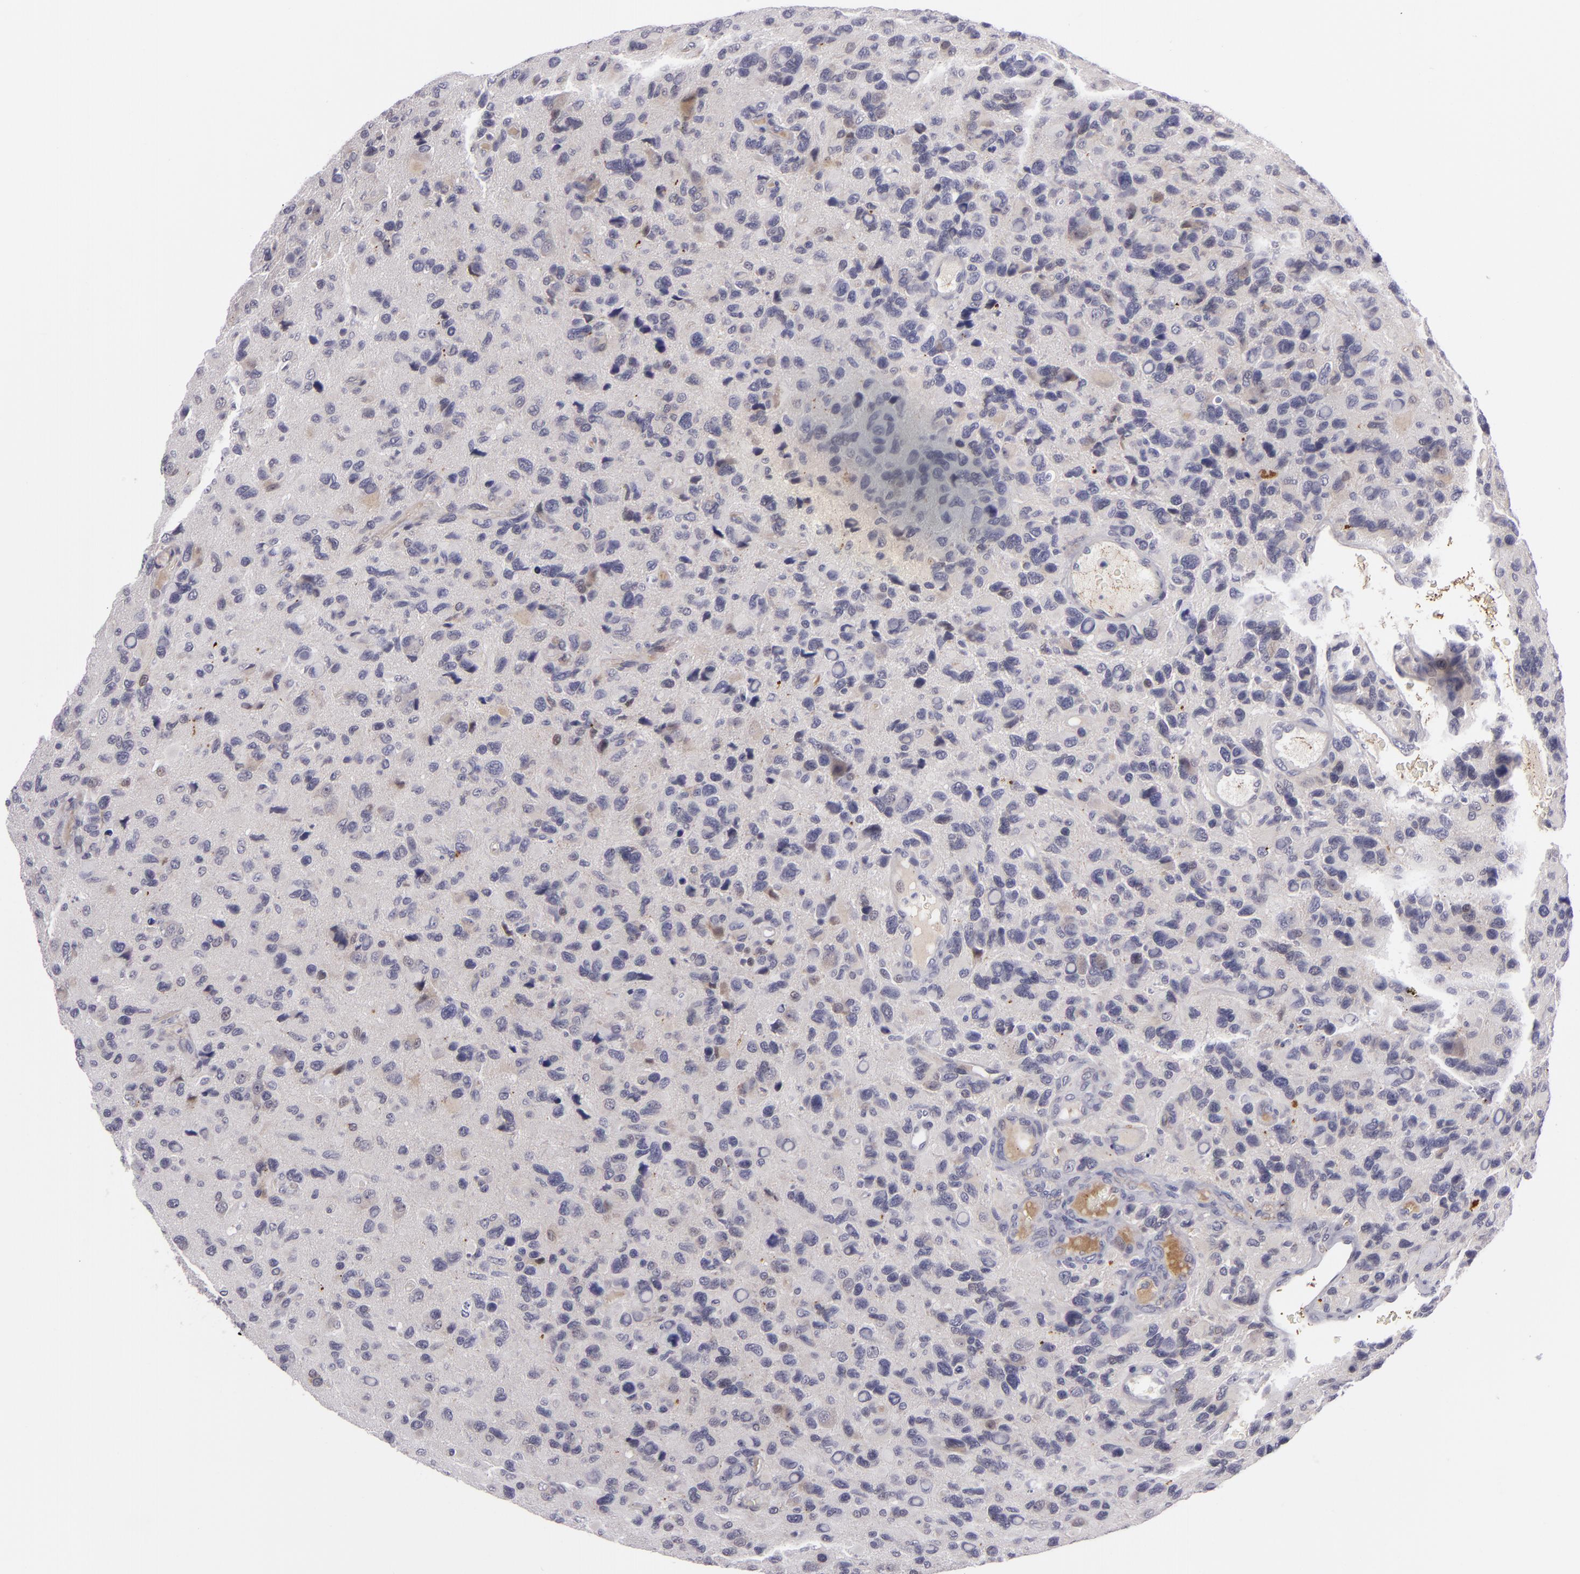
{"staining": {"intensity": "negative", "quantity": "none", "location": "none"}, "tissue": "glioma", "cell_type": "Tumor cells", "image_type": "cancer", "snomed": [{"axis": "morphology", "description": "Glioma, malignant, High grade"}, {"axis": "topography", "description": "Brain"}], "caption": "Immunohistochemistry (IHC) micrograph of high-grade glioma (malignant) stained for a protein (brown), which reveals no expression in tumor cells.", "gene": "CTNNB1", "patient": {"sex": "male", "age": 77}}